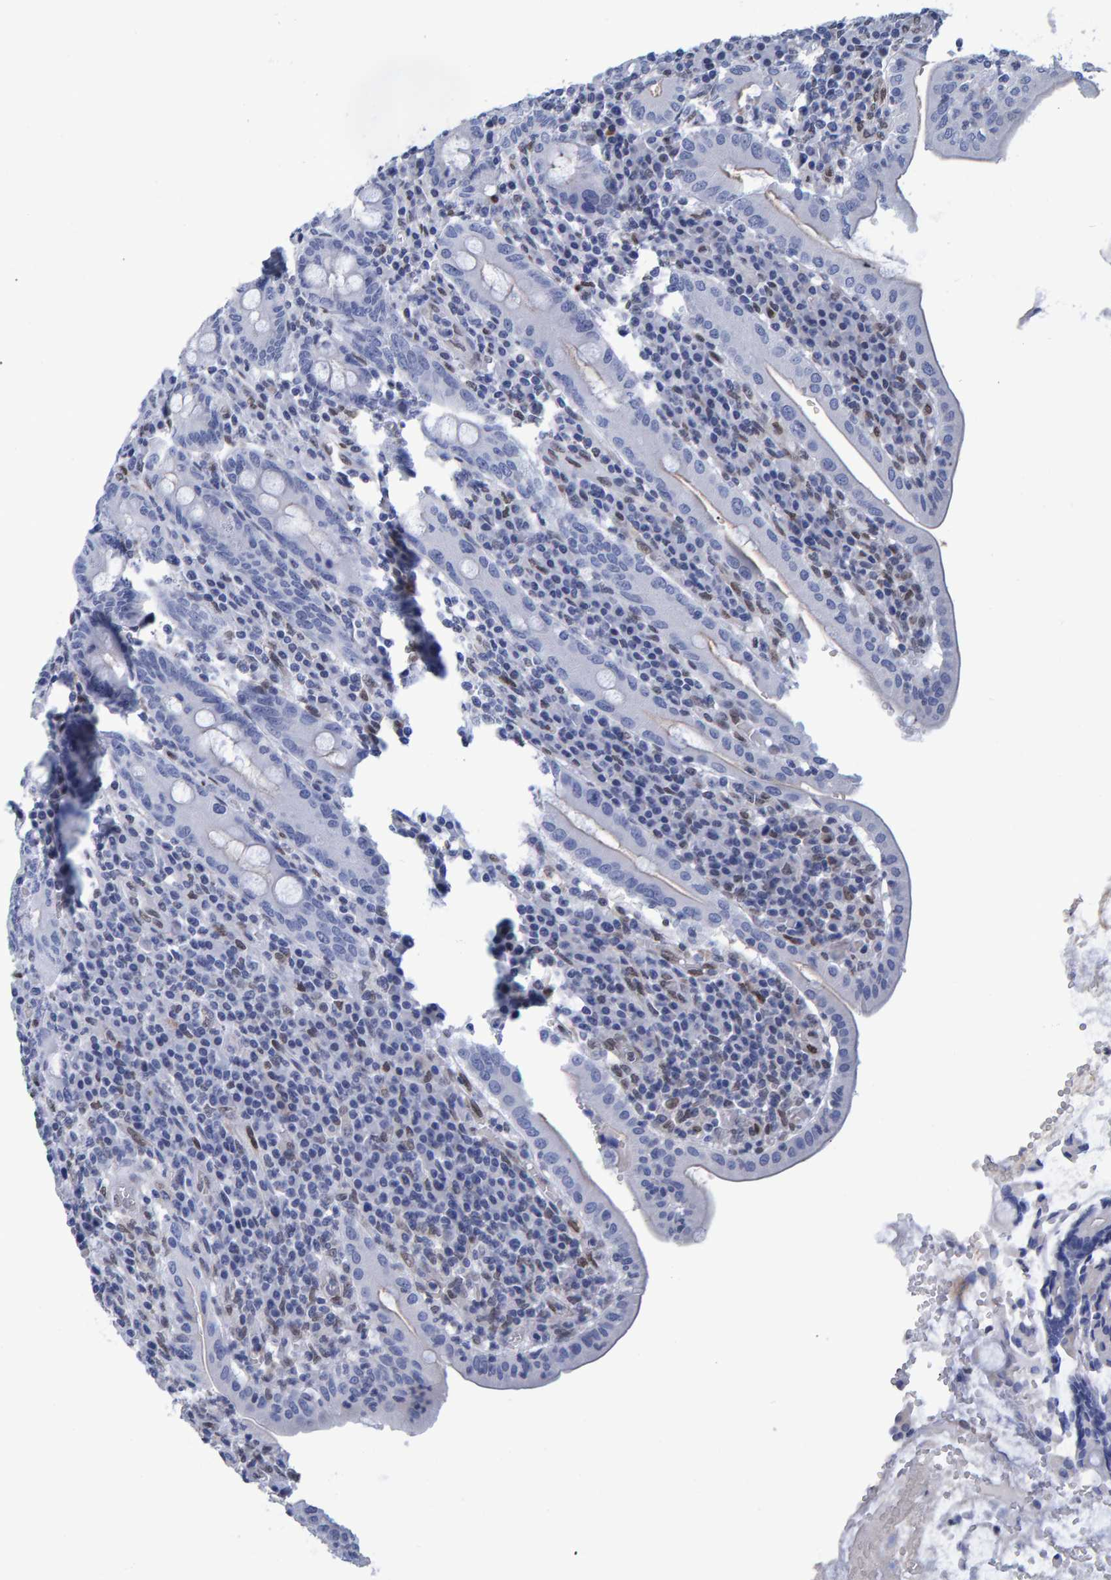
{"staining": {"intensity": "negative", "quantity": "none", "location": "none"}, "tissue": "duodenum", "cell_type": "Glandular cells", "image_type": "normal", "snomed": [{"axis": "morphology", "description": "Normal tissue, NOS"}, {"axis": "morphology", "description": "Adenocarcinoma, NOS"}, {"axis": "topography", "description": "Pancreas"}, {"axis": "topography", "description": "Duodenum"}], "caption": "Immunohistochemistry (IHC) photomicrograph of unremarkable duodenum stained for a protein (brown), which shows no positivity in glandular cells. Brightfield microscopy of IHC stained with DAB (brown) and hematoxylin (blue), captured at high magnification.", "gene": "QKI", "patient": {"sex": "male", "age": 50}}